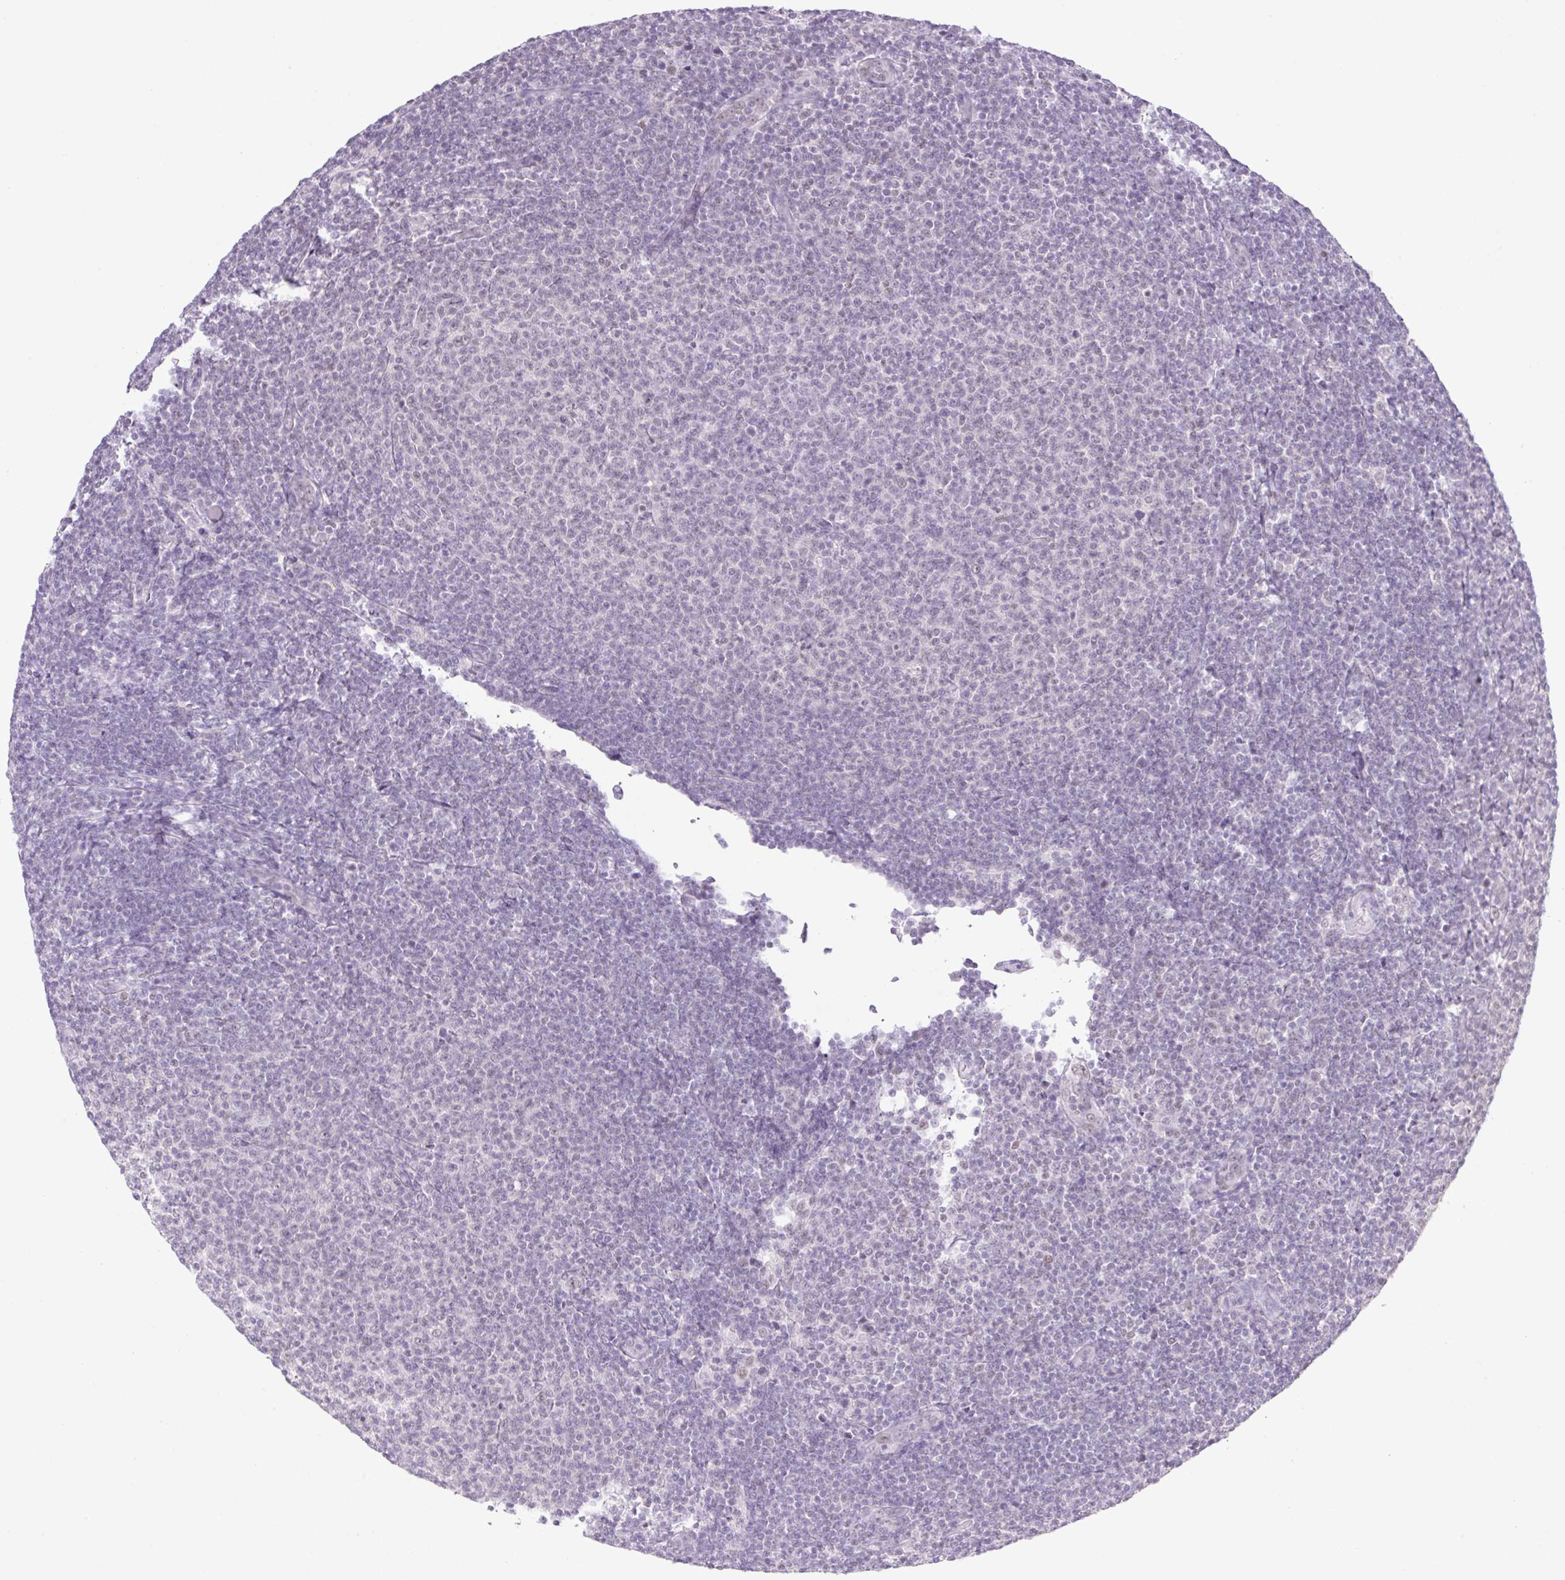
{"staining": {"intensity": "negative", "quantity": "none", "location": "none"}, "tissue": "lymphoma", "cell_type": "Tumor cells", "image_type": "cancer", "snomed": [{"axis": "morphology", "description": "Malignant lymphoma, non-Hodgkin's type, Low grade"}, {"axis": "topography", "description": "Lymph node"}], "caption": "Protein analysis of lymphoma demonstrates no significant positivity in tumor cells.", "gene": "TLE3", "patient": {"sex": "male", "age": 66}}